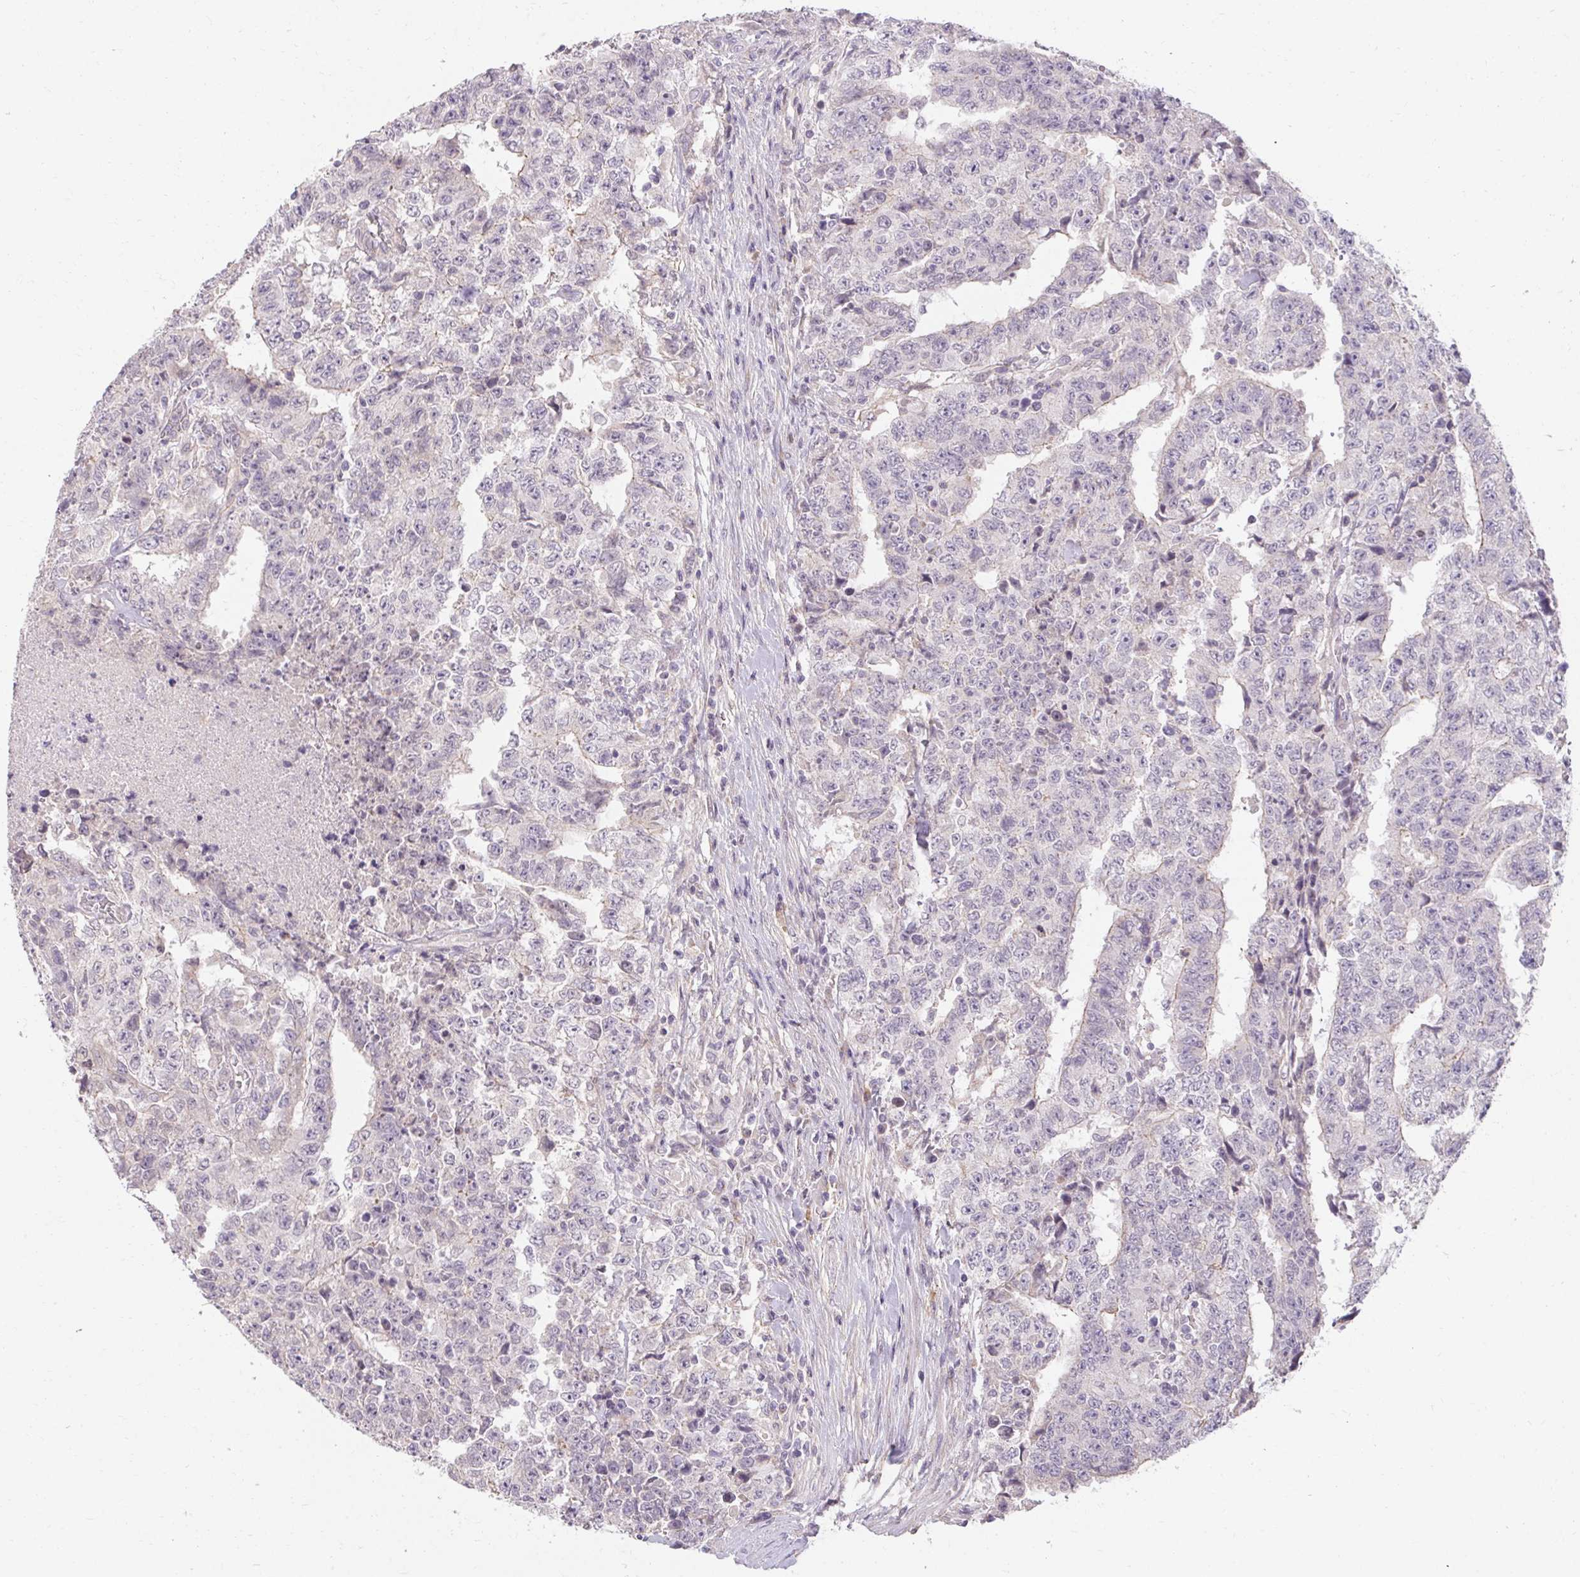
{"staining": {"intensity": "negative", "quantity": "none", "location": "none"}, "tissue": "testis cancer", "cell_type": "Tumor cells", "image_type": "cancer", "snomed": [{"axis": "morphology", "description": "Carcinoma, Embryonal, NOS"}, {"axis": "topography", "description": "Testis"}], "caption": "Histopathology image shows no protein expression in tumor cells of testis embryonal carcinoma tissue.", "gene": "TMEM52B", "patient": {"sex": "male", "age": 24}}